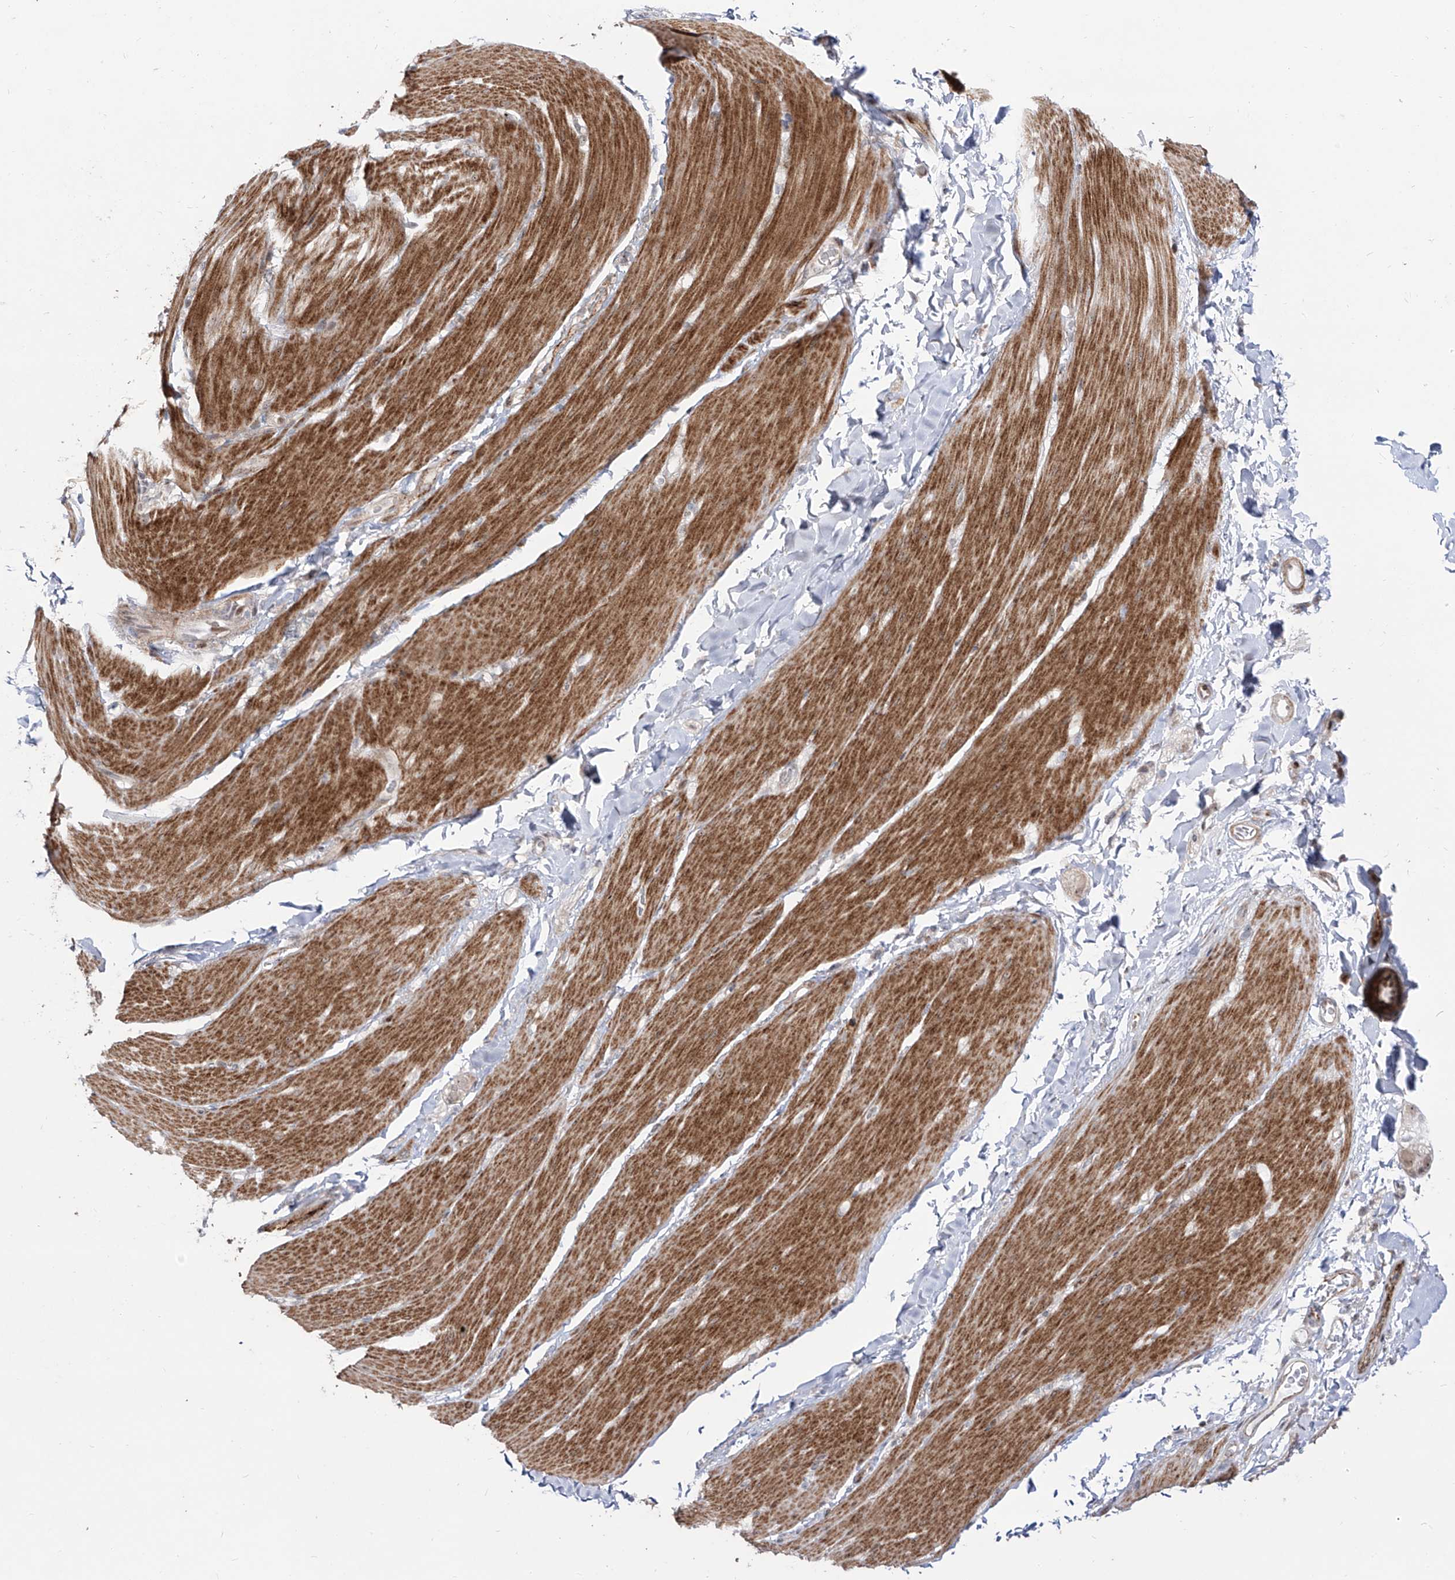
{"staining": {"intensity": "moderate", "quantity": ">75%", "location": "cytoplasmic/membranous"}, "tissue": "smooth muscle", "cell_type": "Smooth muscle cells", "image_type": "normal", "snomed": [{"axis": "morphology", "description": "Normal tissue, NOS"}, {"axis": "topography", "description": "Smooth muscle"}, {"axis": "topography", "description": "Small intestine"}], "caption": "Moderate cytoplasmic/membranous positivity for a protein is identified in about >75% of smooth muscle cells of unremarkable smooth muscle using immunohistochemistry (IHC).", "gene": "ZNF180", "patient": {"sex": "female", "age": 84}}